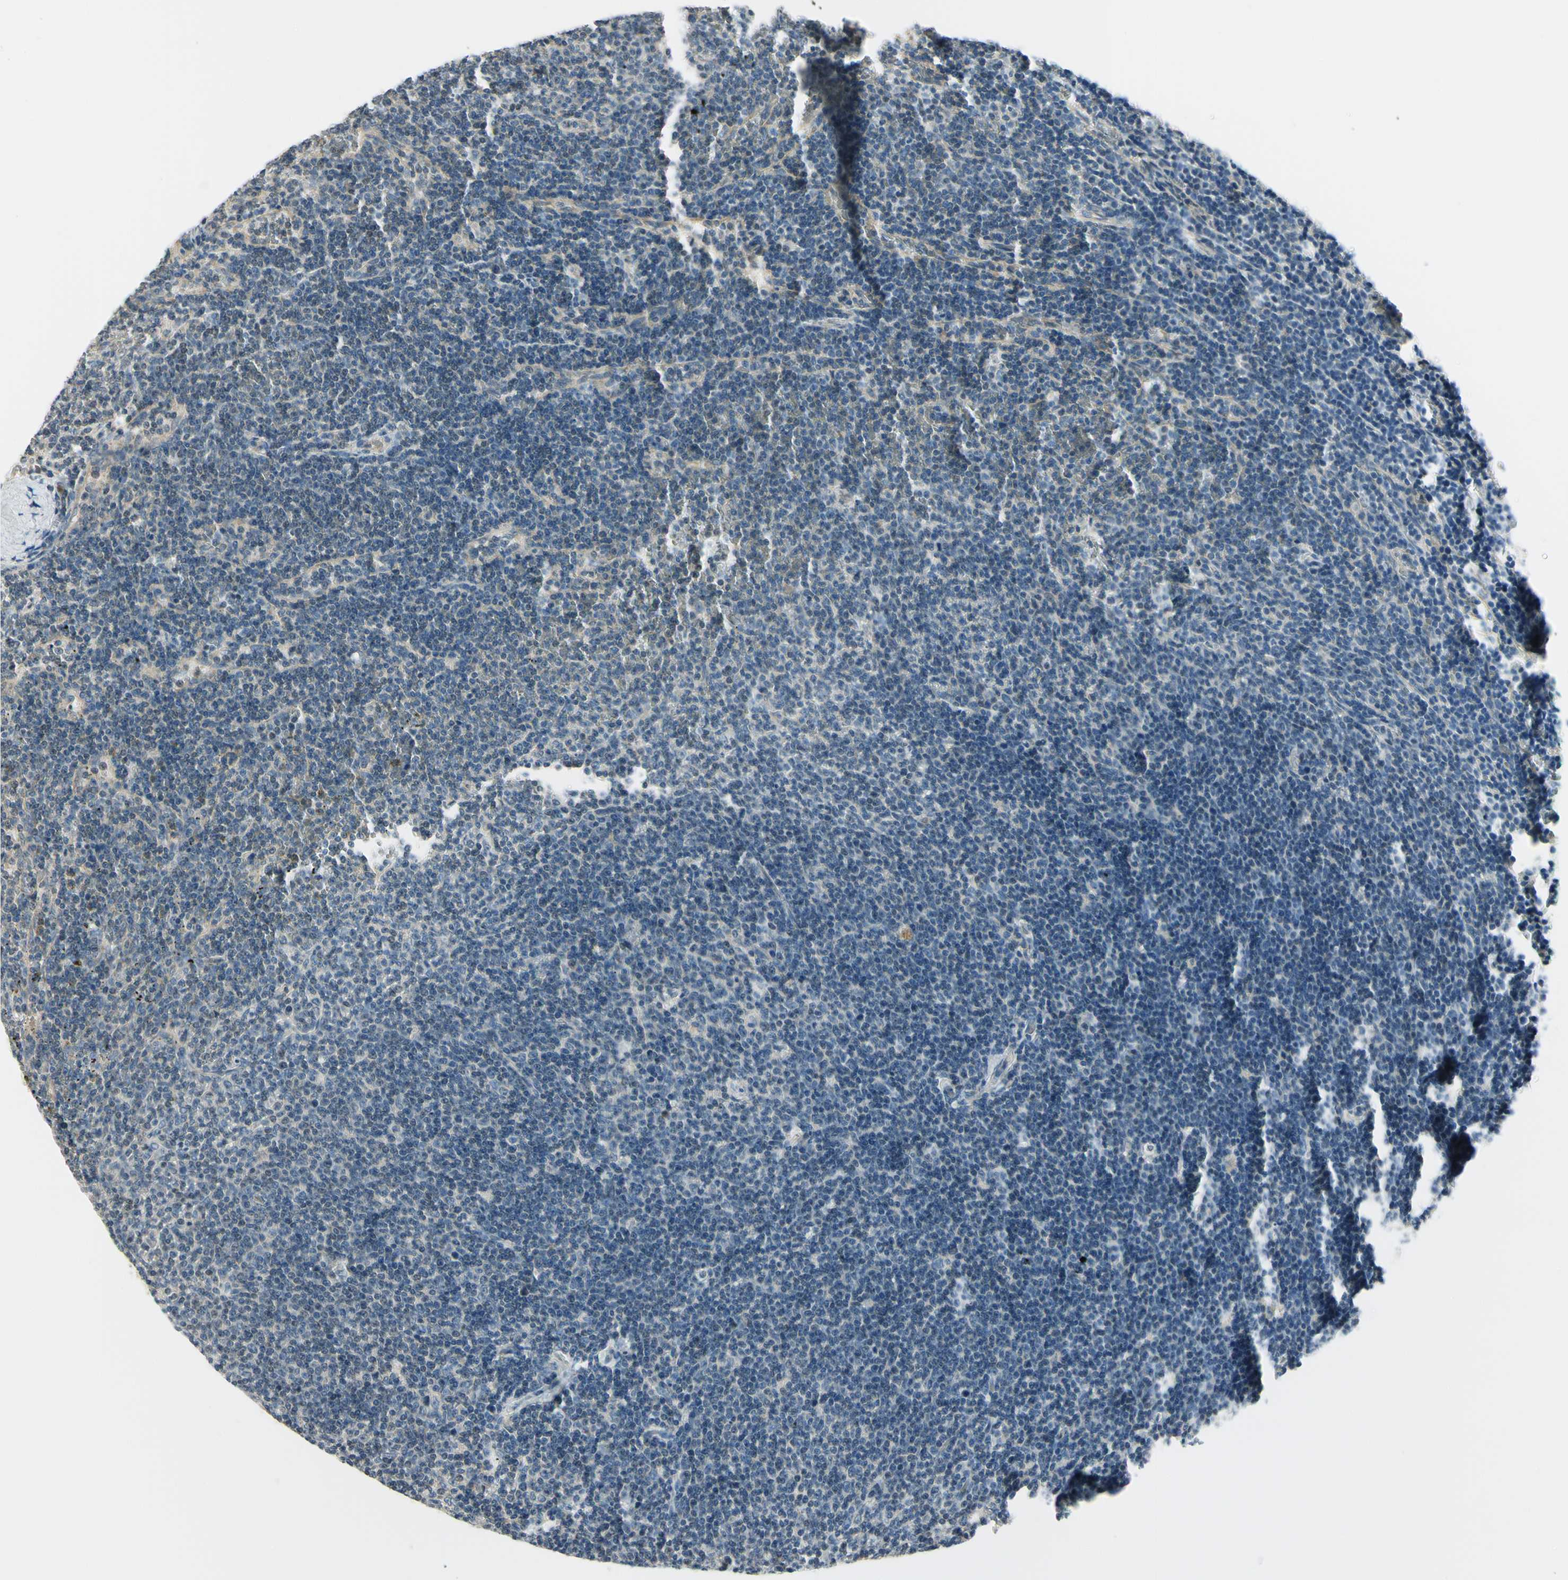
{"staining": {"intensity": "negative", "quantity": "none", "location": "none"}, "tissue": "lymphoma", "cell_type": "Tumor cells", "image_type": "cancer", "snomed": [{"axis": "morphology", "description": "Malignant lymphoma, non-Hodgkin's type, Low grade"}, {"axis": "topography", "description": "Spleen"}], "caption": "Tumor cells show no significant protein staining in lymphoma.", "gene": "IGDCC4", "patient": {"sex": "female", "age": 50}}